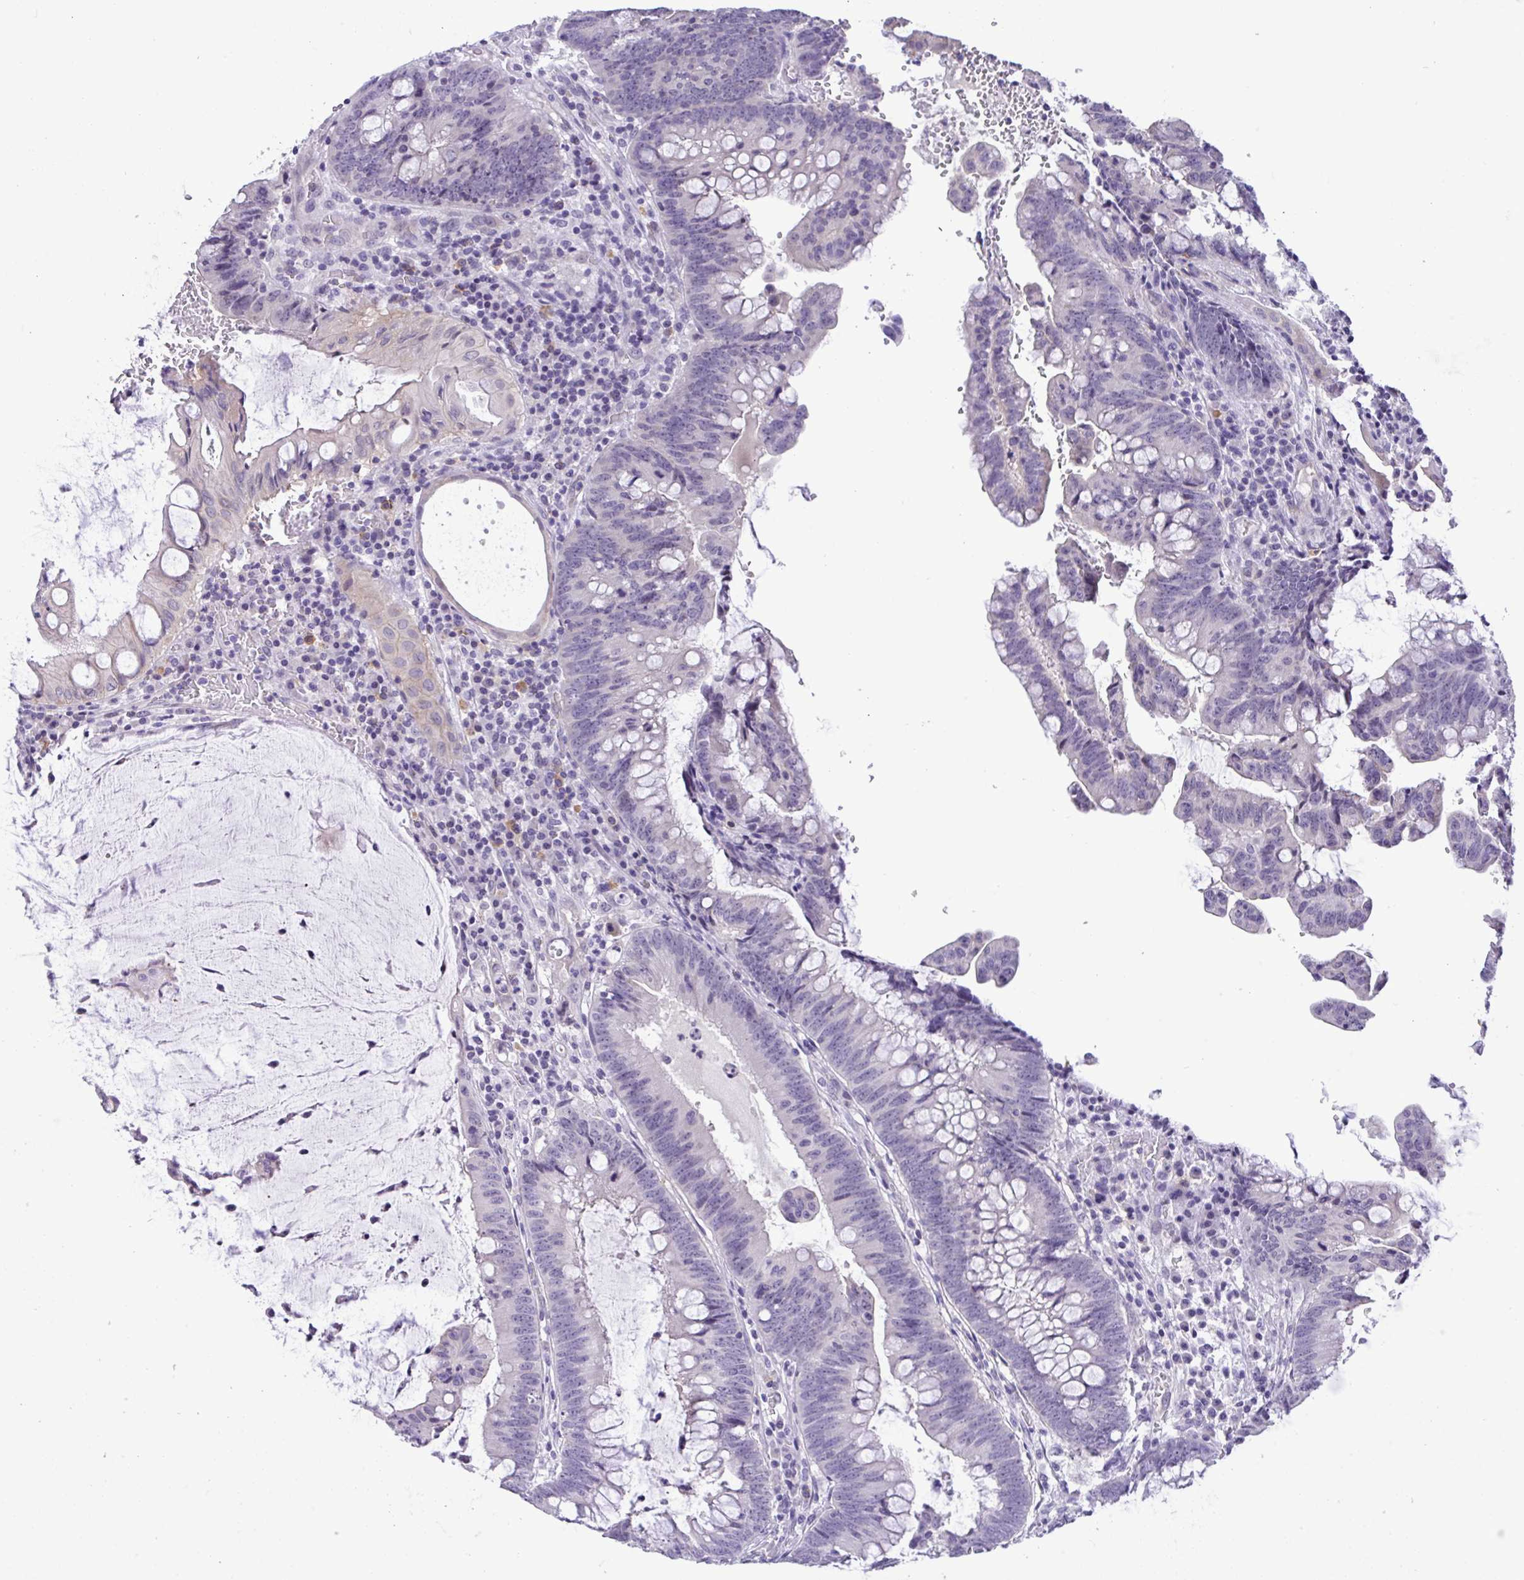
{"staining": {"intensity": "negative", "quantity": "none", "location": "none"}, "tissue": "colorectal cancer", "cell_type": "Tumor cells", "image_type": "cancer", "snomed": [{"axis": "morphology", "description": "Adenocarcinoma, NOS"}, {"axis": "topography", "description": "Colon"}], "caption": "There is no significant positivity in tumor cells of adenocarcinoma (colorectal).", "gene": "YBX2", "patient": {"sex": "male", "age": 62}}